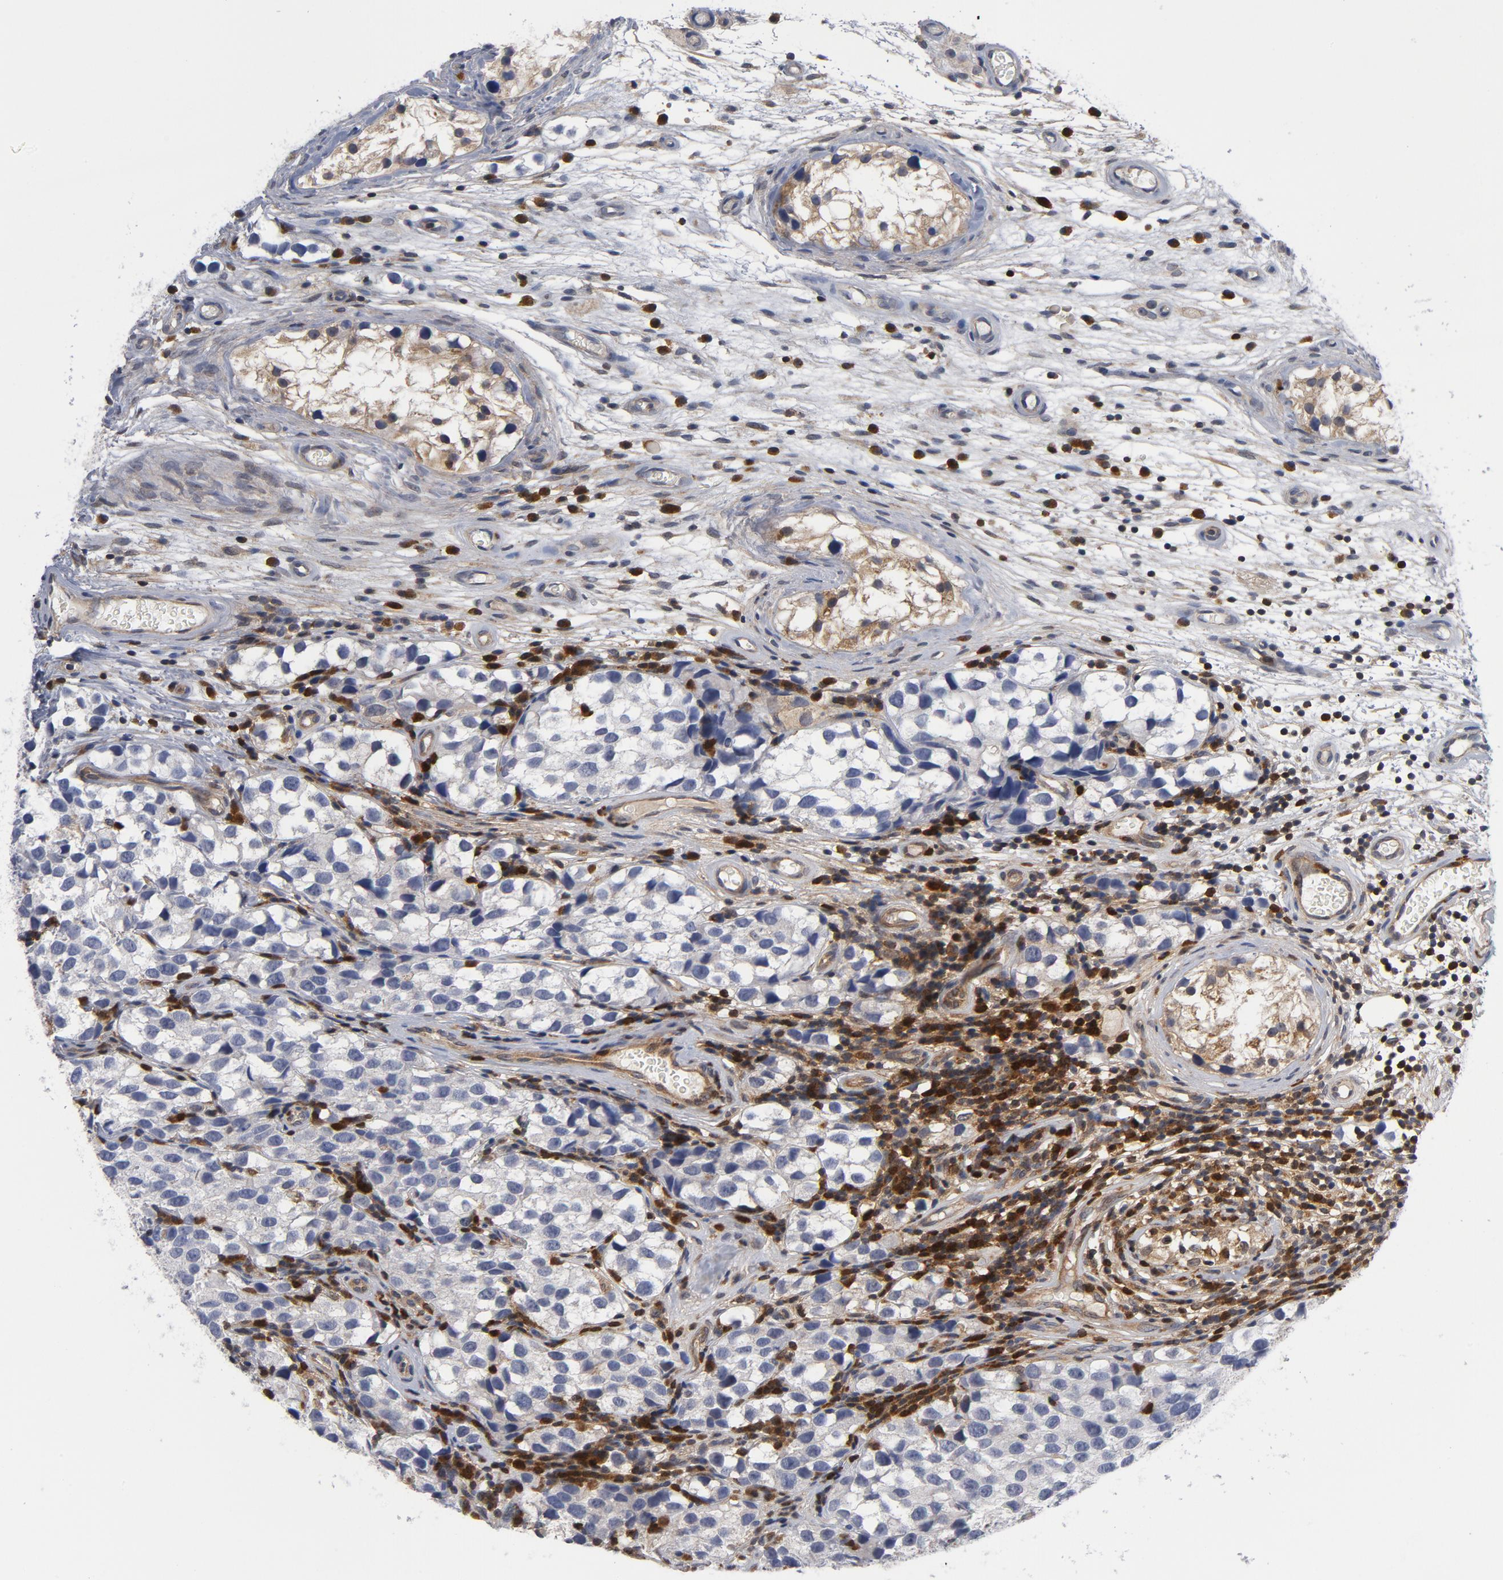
{"staining": {"intensity": "negative", "quantity": "none", "location": "none"}, "tissue": "testis cancer", "cell_type": "Tumor cells", "image_type": "cancer", "snomed": [{"axis": "morphology", "description": "Seminoma, NOS"}, {"axis": "topography", "description": "Testis"}], "caption": "Protein analysis of testis cancer (seminoma) demonstrates no significant staining in tumor cells.", "gene": "TRADD", "patient": {"sex": "male", "age": 39}}